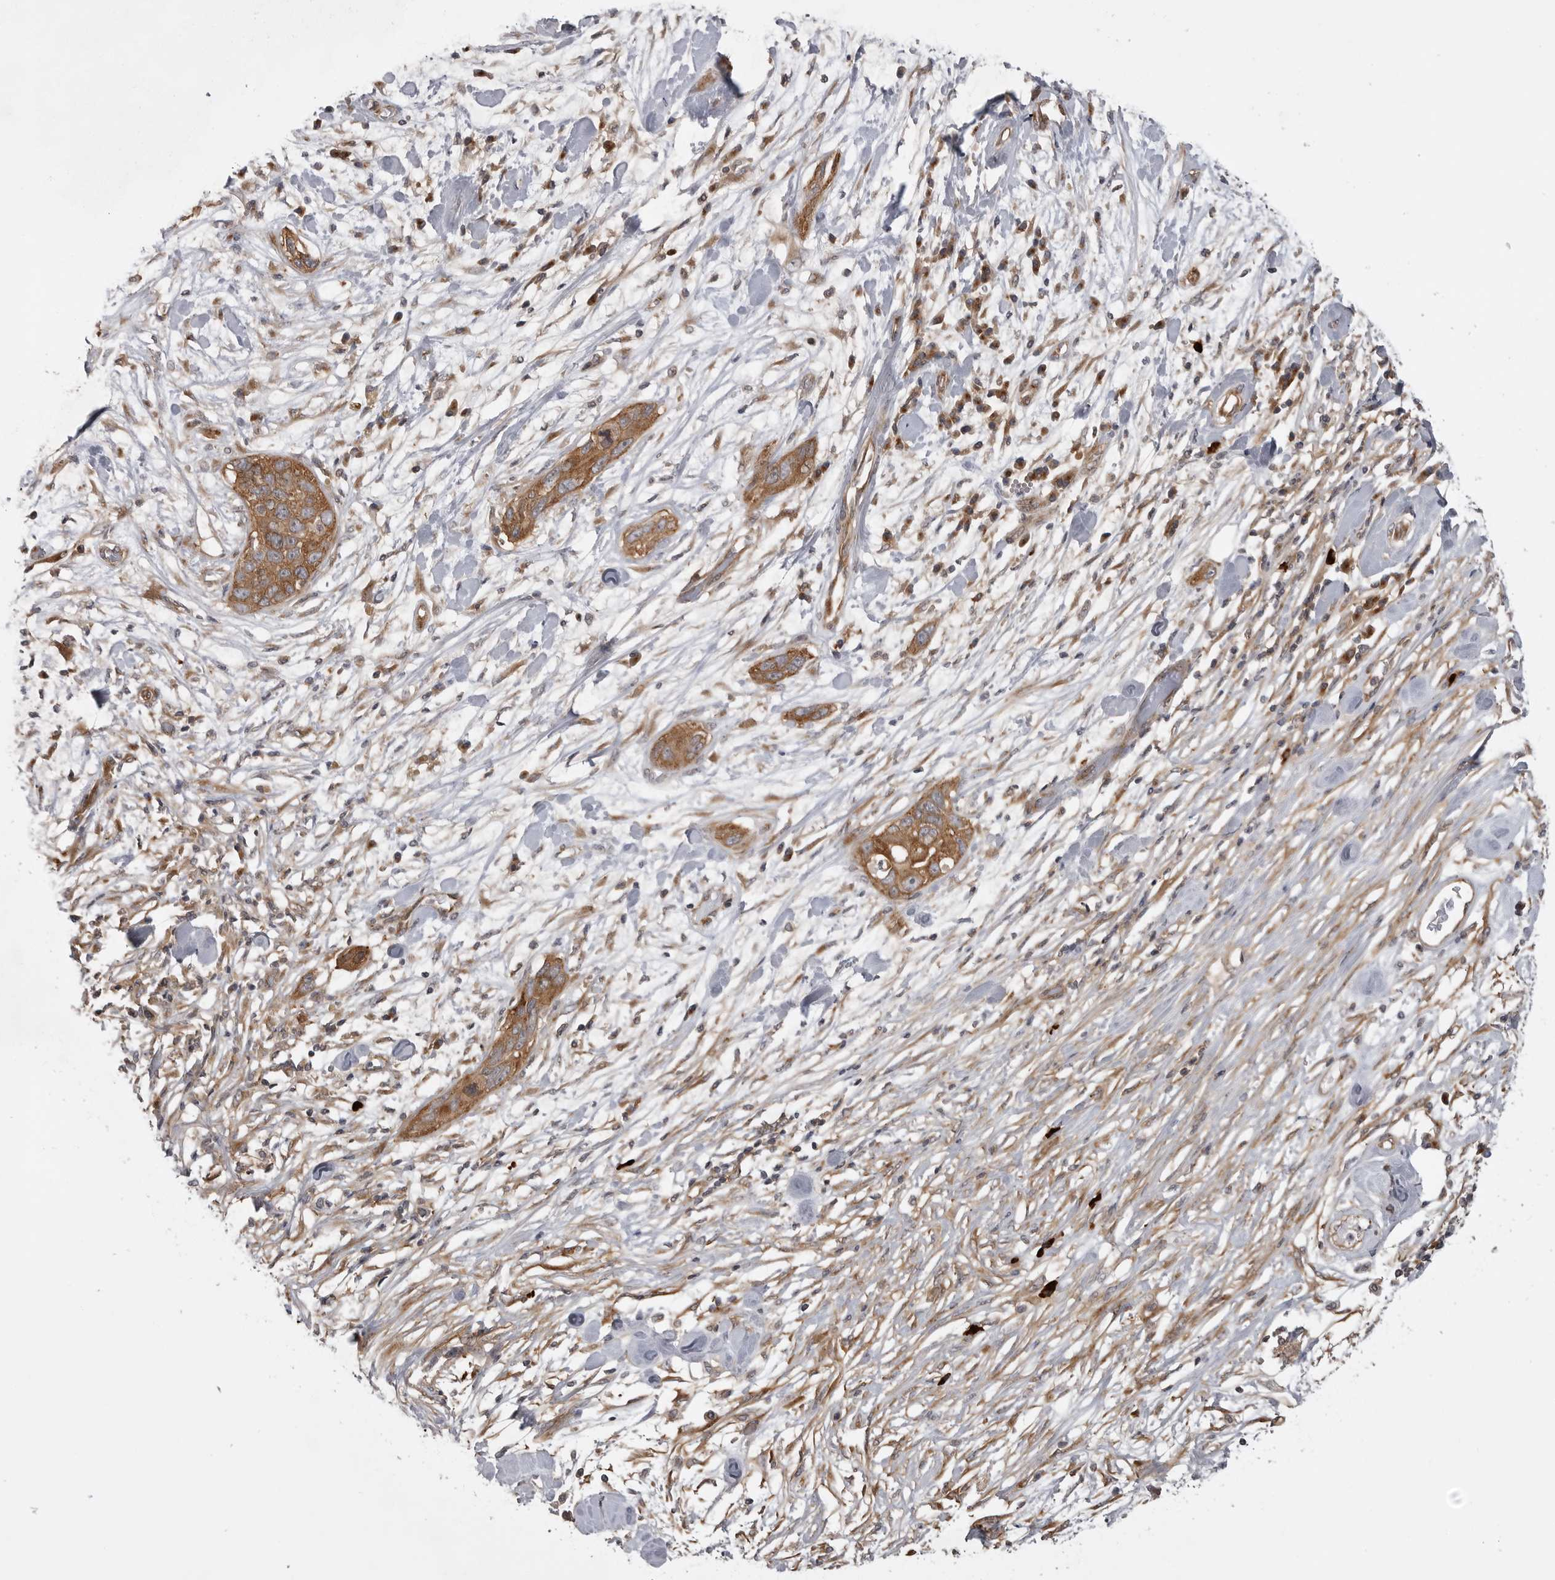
{"staining": {"intensity": "moderate", "quantity": ">75%", "location": "cytoplasmic/membranous"}, "tissue": "pancreatic cancer", "cell_type": "Tumor cells", "image_type": "cancer", "snomed": [{"axis": "morphology", "description": "Adenocarcinoma, NOS"}, {"axis": "topography", "description": "Pancreas"}], "caption": "Brown immunohistochemical staining in human pancreatic adenocarcinoma exhibits moderate cytoplasmic/membranous positivity in approximately >75% of tumor cells.", "gene": "LRRC45", "patient": {"sex": "female", "age": 60}}